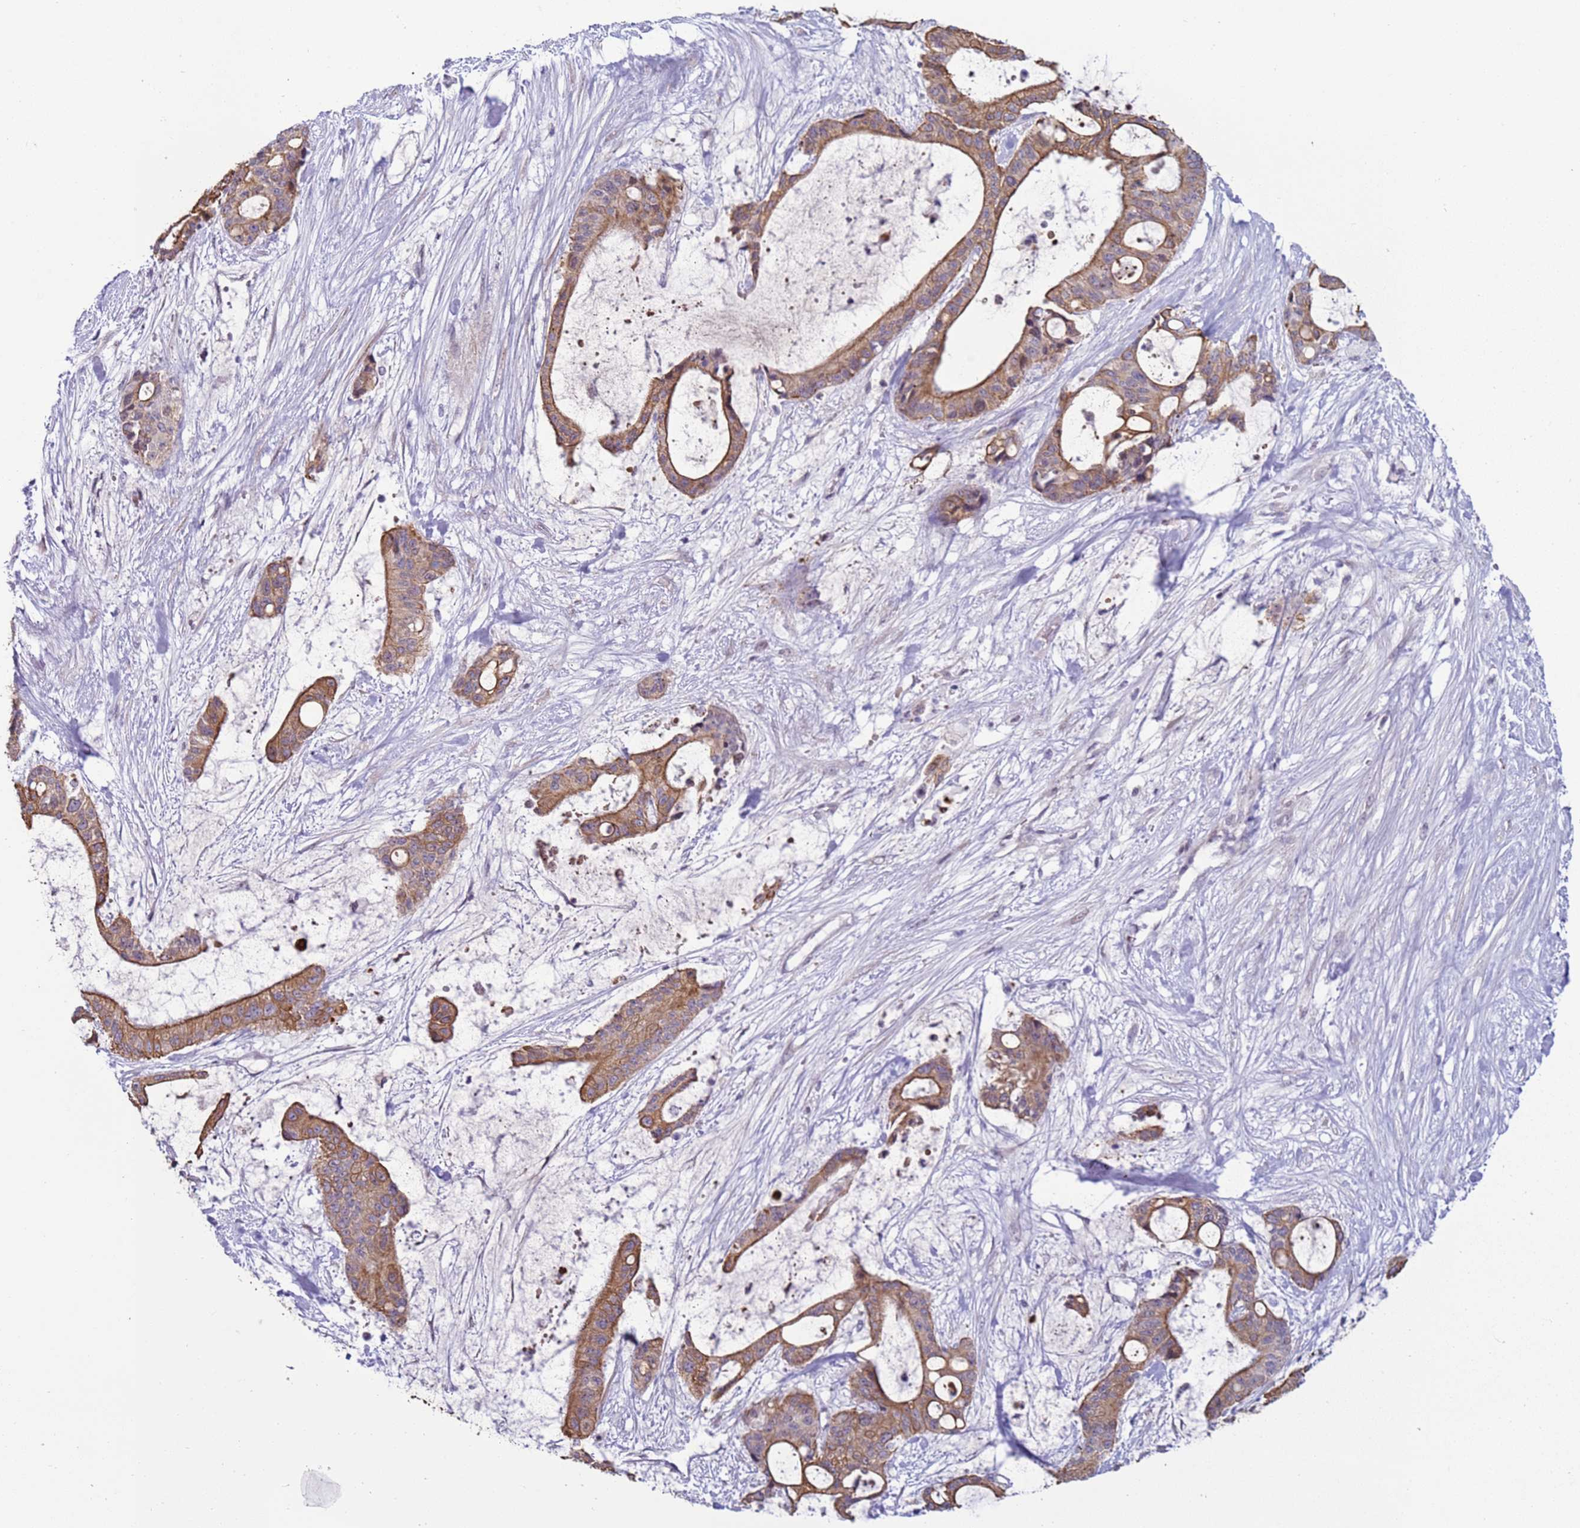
{"staining": {"intensity": "moderate", "quantity": ">75%", "location": "cytoplasmic/membranous"}, "tissue": "liver cancer", "cell_type": "Tumor cells", "image_type": "cancer", "snomed": [{"axis": "morphology", "description": "Normal tissue, NOS"}, {"axis": "morphology", "description": "Cholangiocarcinoma"}, {"axis": "topography", "description": "Liver"}, {"axis": "topography", "description": "Peripheral nerve tissue"}], "caption": "This histopathology image displays IHC staining of human liver cancer (cholangiocarcinoma), with medium moderate cytoplasmic/membranous expression in about >75% of tumor cells.", "gene": "NPAP1", "patient": {"sex": "female", "age": 73}}